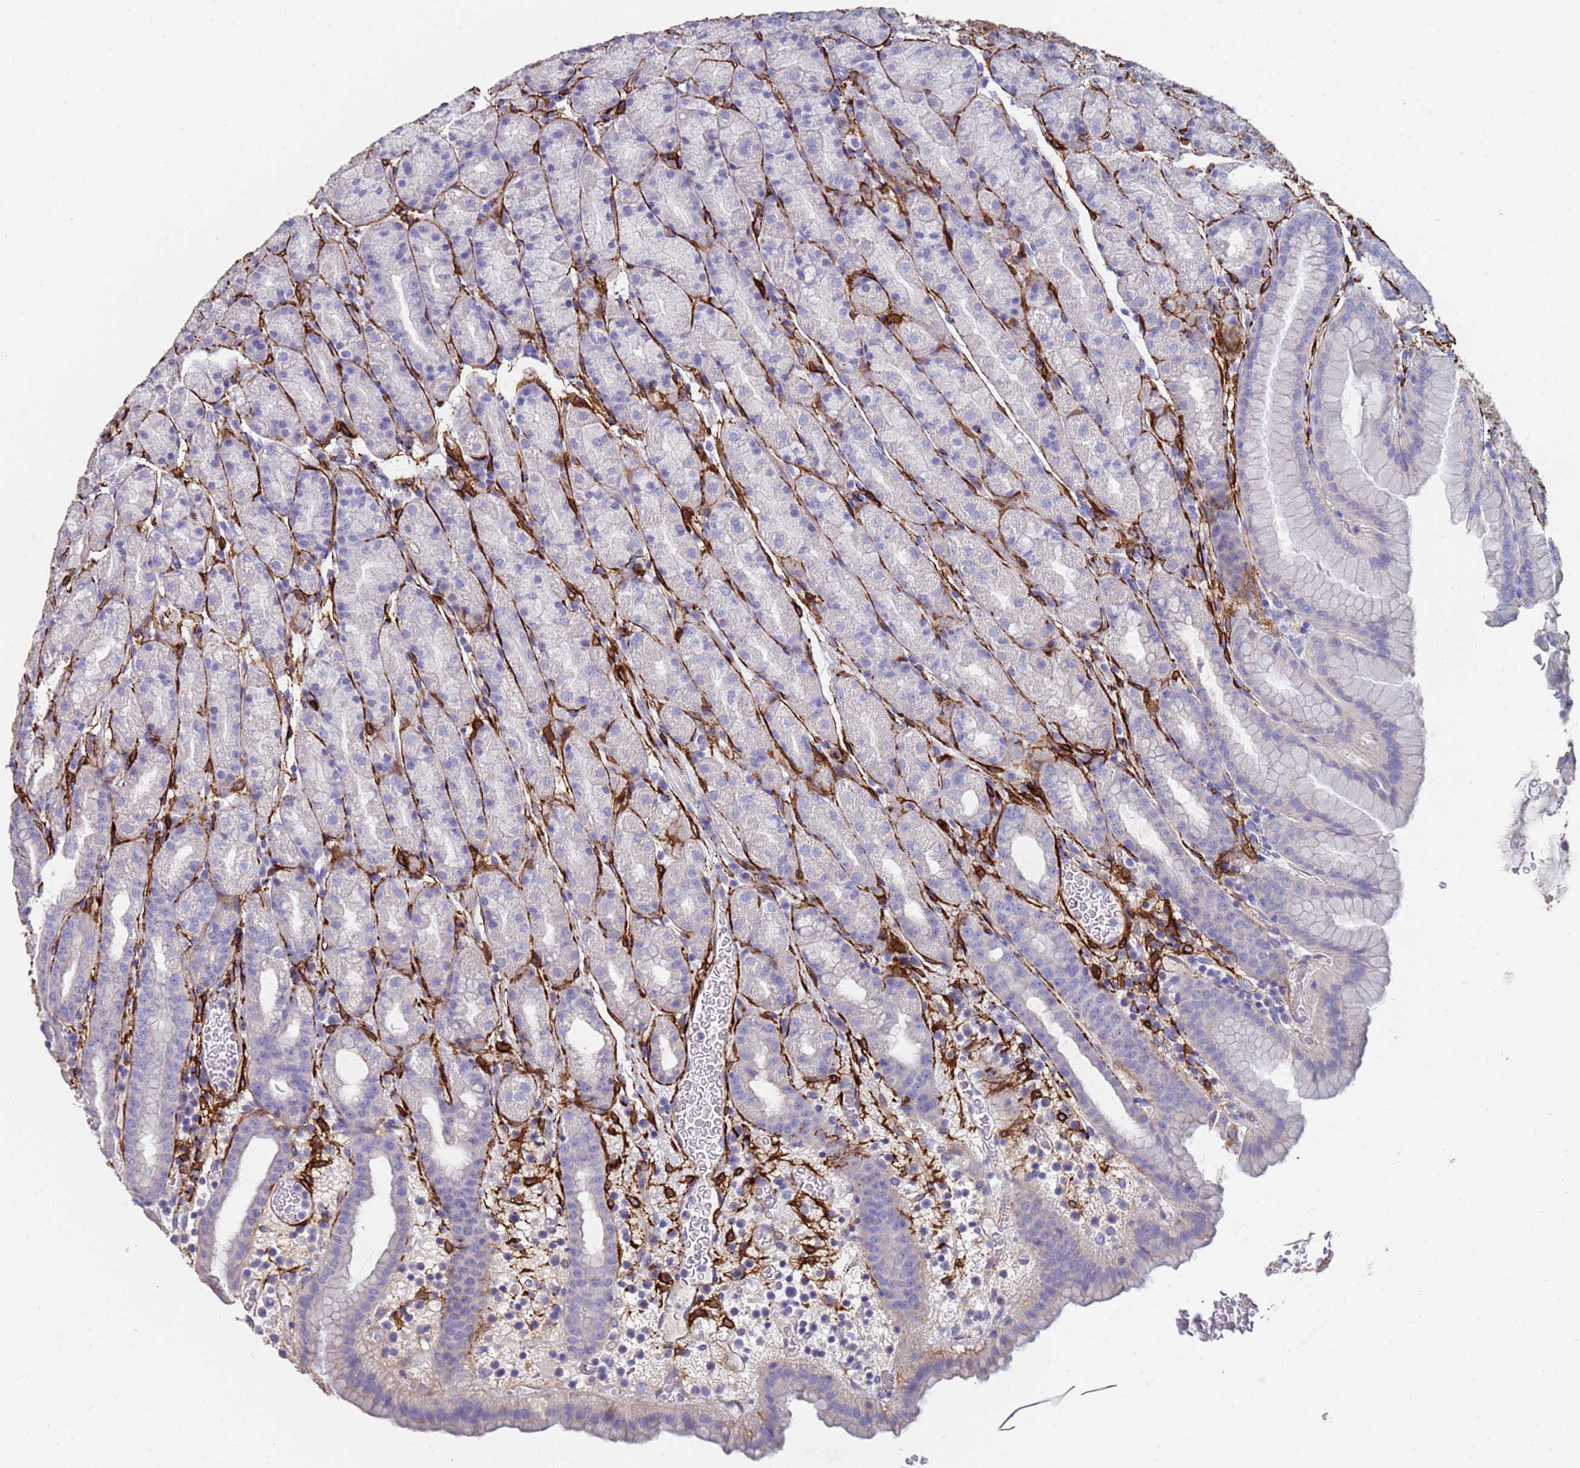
{"staining": {"intensity": "weak", "quantity": "<25%", "location": "cytoplasmic/membranous"}, "tissue": "stomach", "cell_type": "Glandular cells", "image_type": "normal", "snomed": [{"axis": "morphology", "description": "Normal tissue, NOS"}, {"axis": "topography", "description": "Stomach, upper"}], "caption": "A high-resolution micrograph shows IHC staining of normal stomach, which shows no significant positivity in glandular cells.", "gene": "ABCA8", "patient": {"sex": "male", "age": 68}}